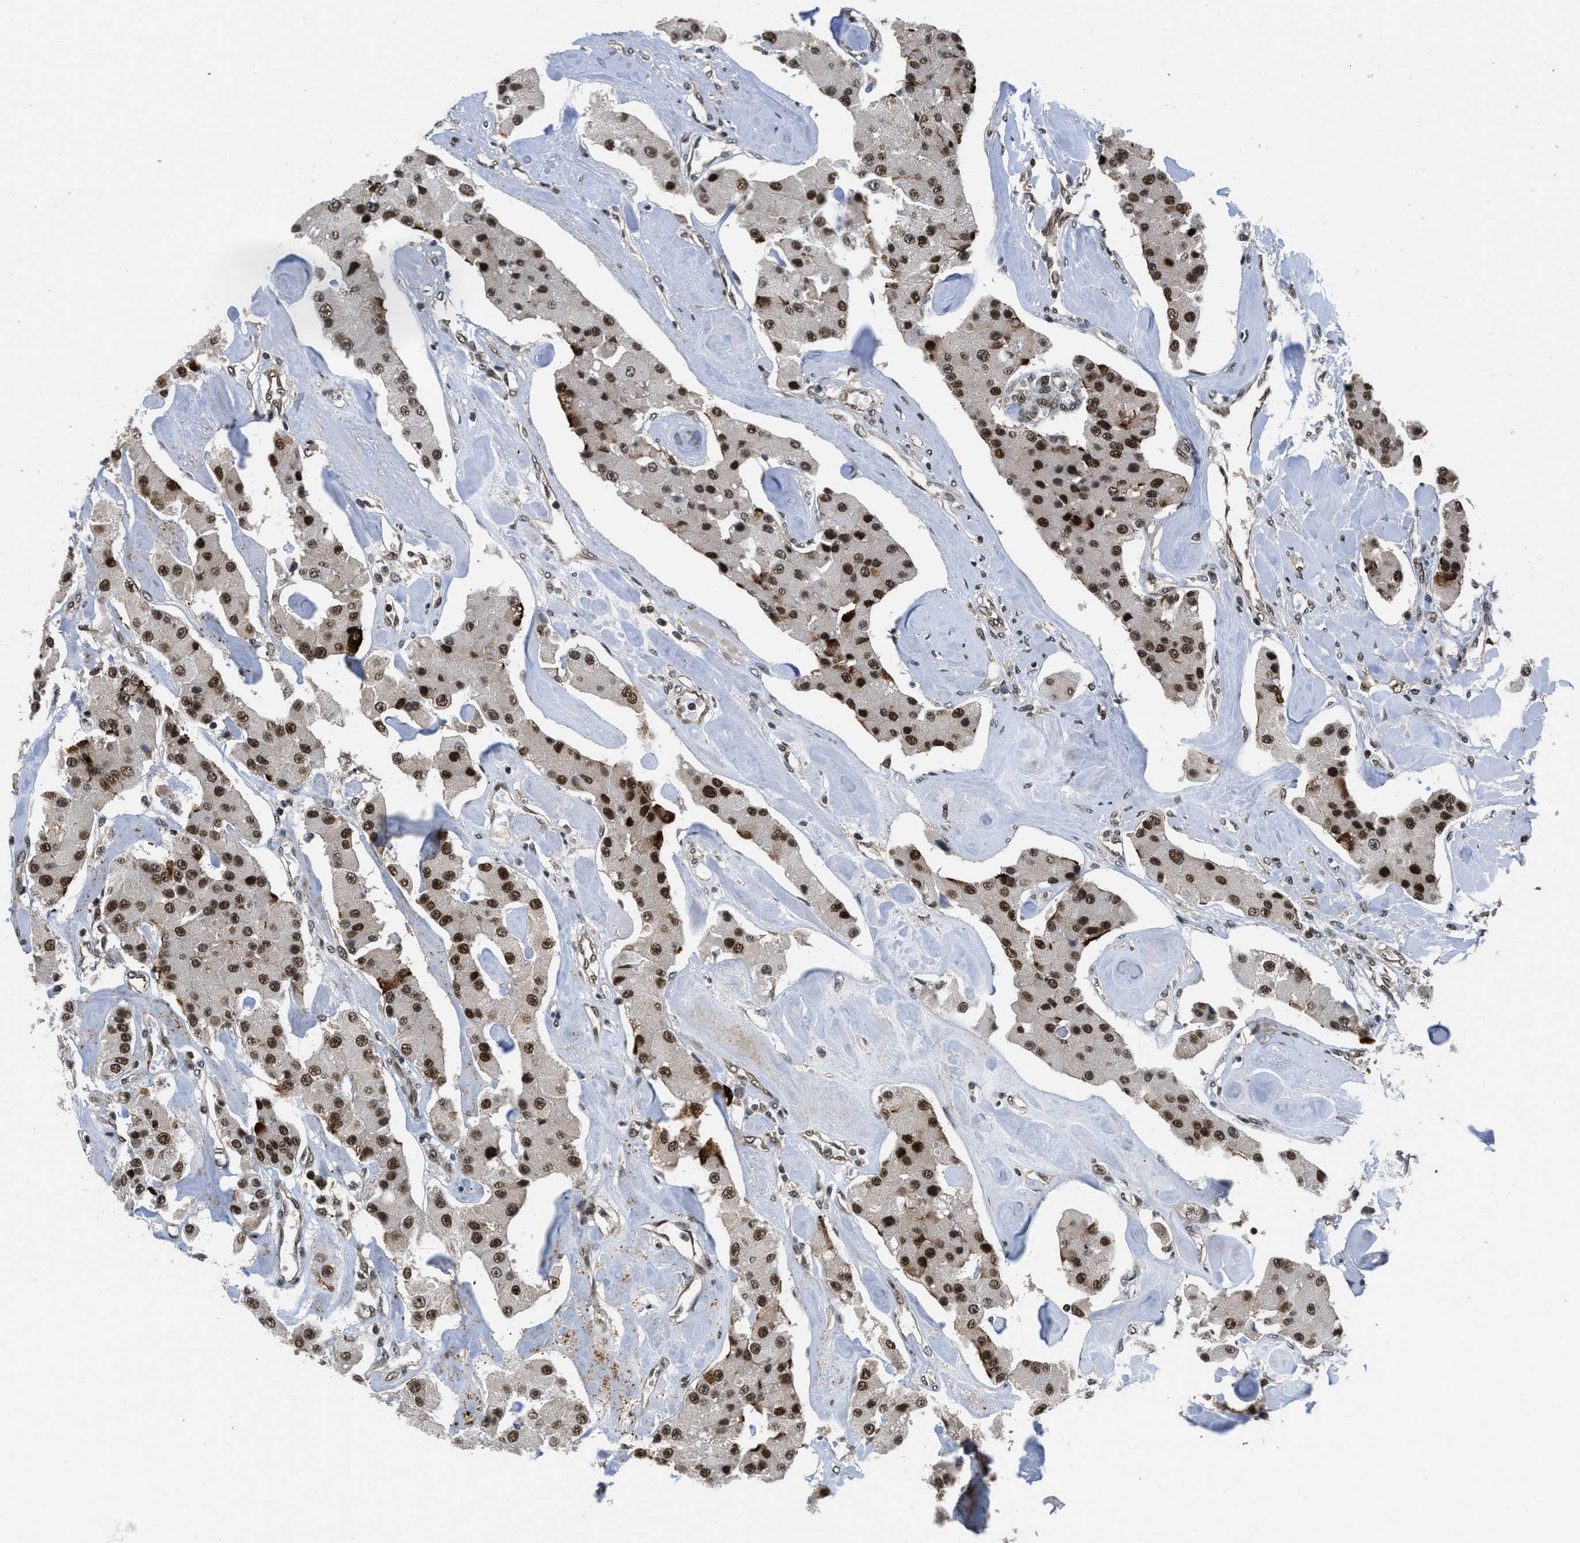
{"staining": {"intensity": "strong", "quantity": ">75%", "location": "nuclear"}, "tissue": "carcinoid", "cell_type": "Tumor cells", "image_type": "cancer", "snomed": [{"axis": "morphology", "description": "Carcinoid, malignant, NOS"}, {"axis": "topography", "description": "Pancreas"}], "caption": "Immunohistochemical staining of malignant carcinoid demonstrates high levels of strong nuclear protein staining in approximately >75% of tumor cells.", "gene": "CUL4B", "patient": {"sex": "male", "age": 41}}